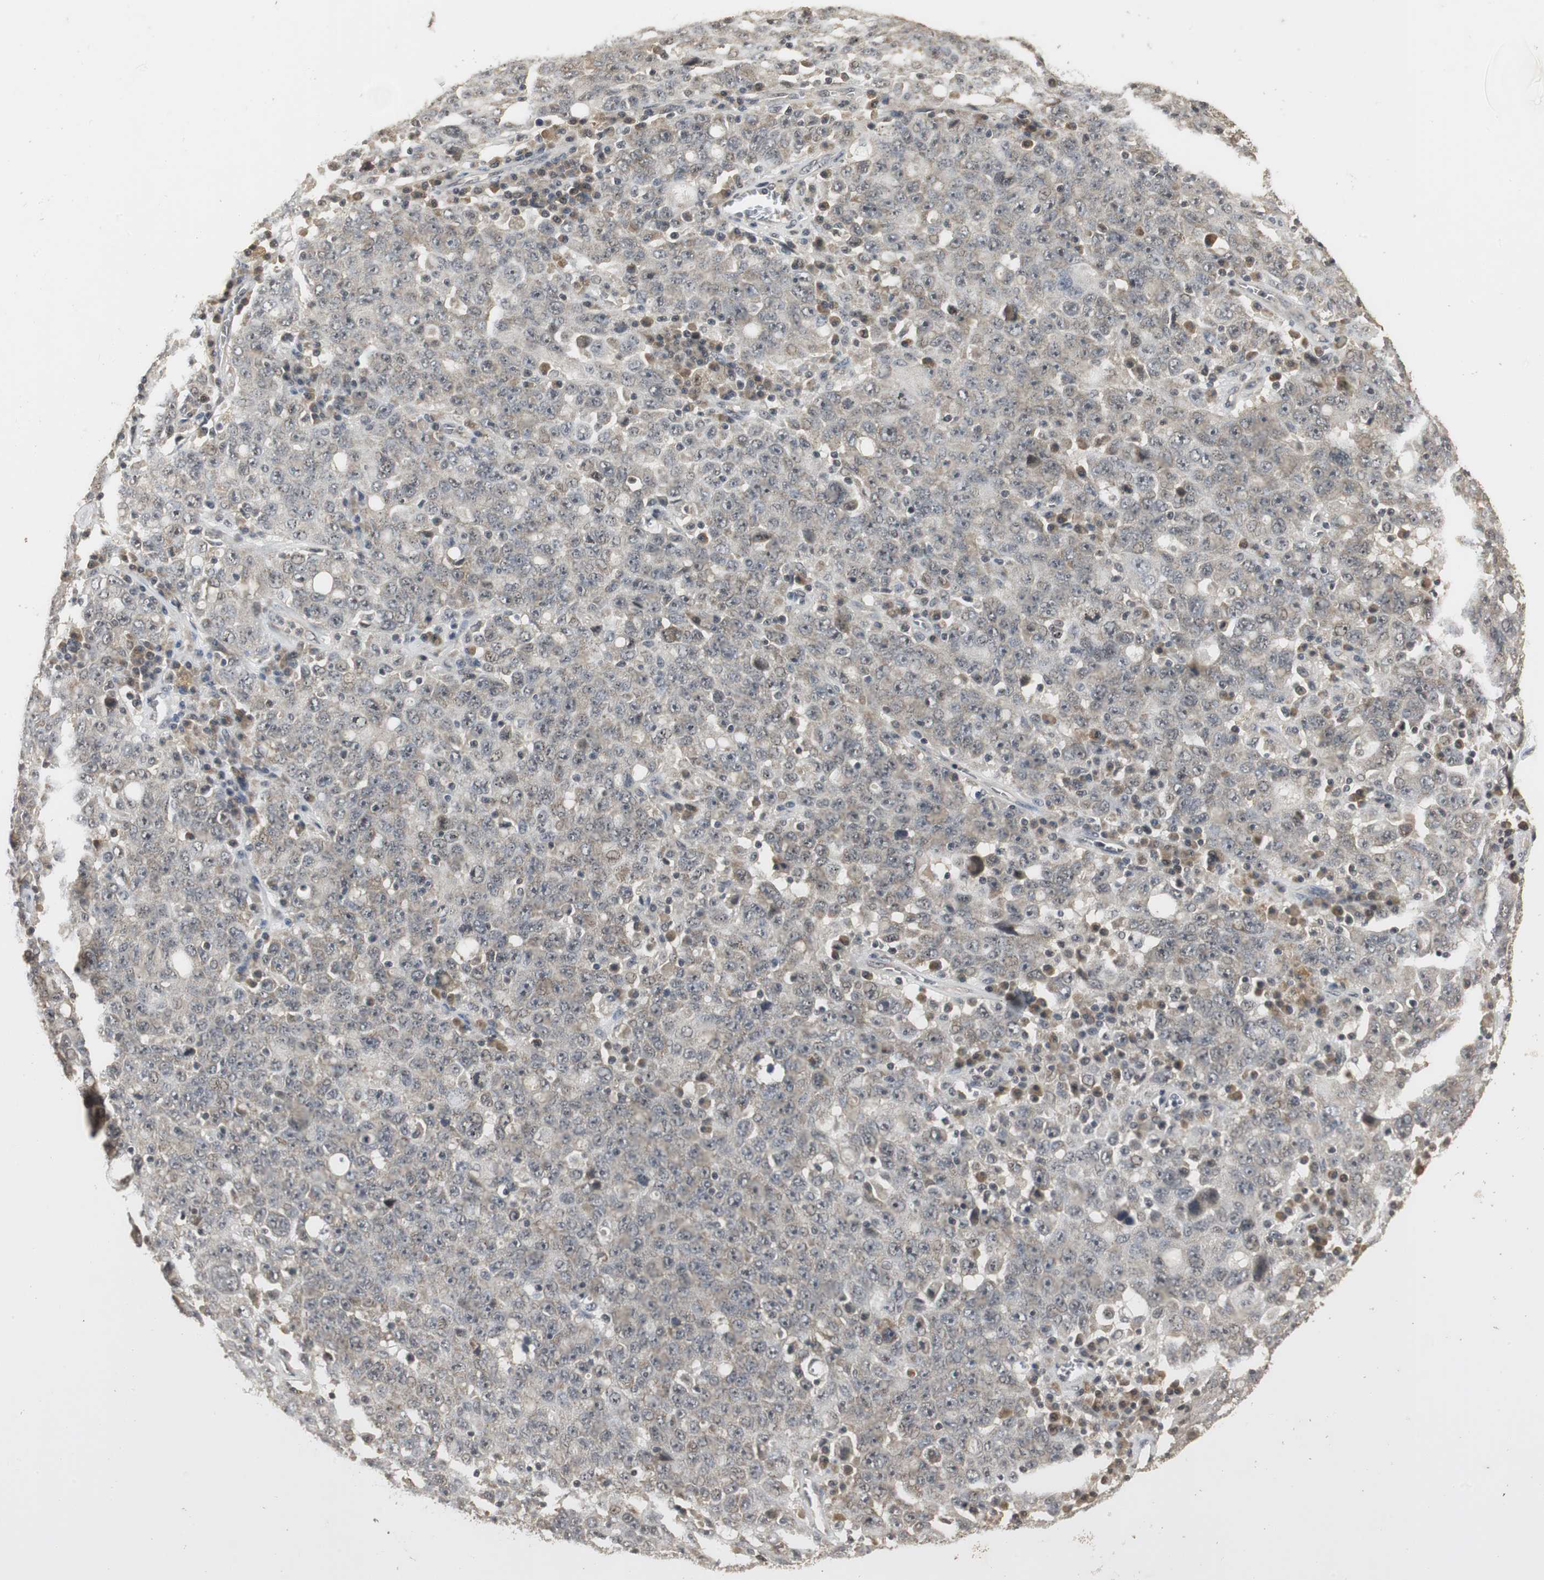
{"staining": {"intensity": "negative", "quantity": "none", "location": "none"}, "tissue": "ovarian cancer", "cell_type": "Tumor cells", "image_type": "cancer", "snomed": [{"axis": "morphology", "description": "Carcinoma, endometroid"}, {"axis": "topography", "description": "Ovary"}], "caption": "This micrograph is of endometroid carcinoma (ovarian) stained with immunohistochemistry (IHC) to label a protein in brown with the nuclei are counter-stained blue. There is no positivity in tumor cells. The staining is performed using DAB (3,3'-diaminobenzidine) brown chromogen with nuclei counter-stained in using hematoxylin.", "gene": "ELOA", "patient": {"sex": "female", "age": 62}}